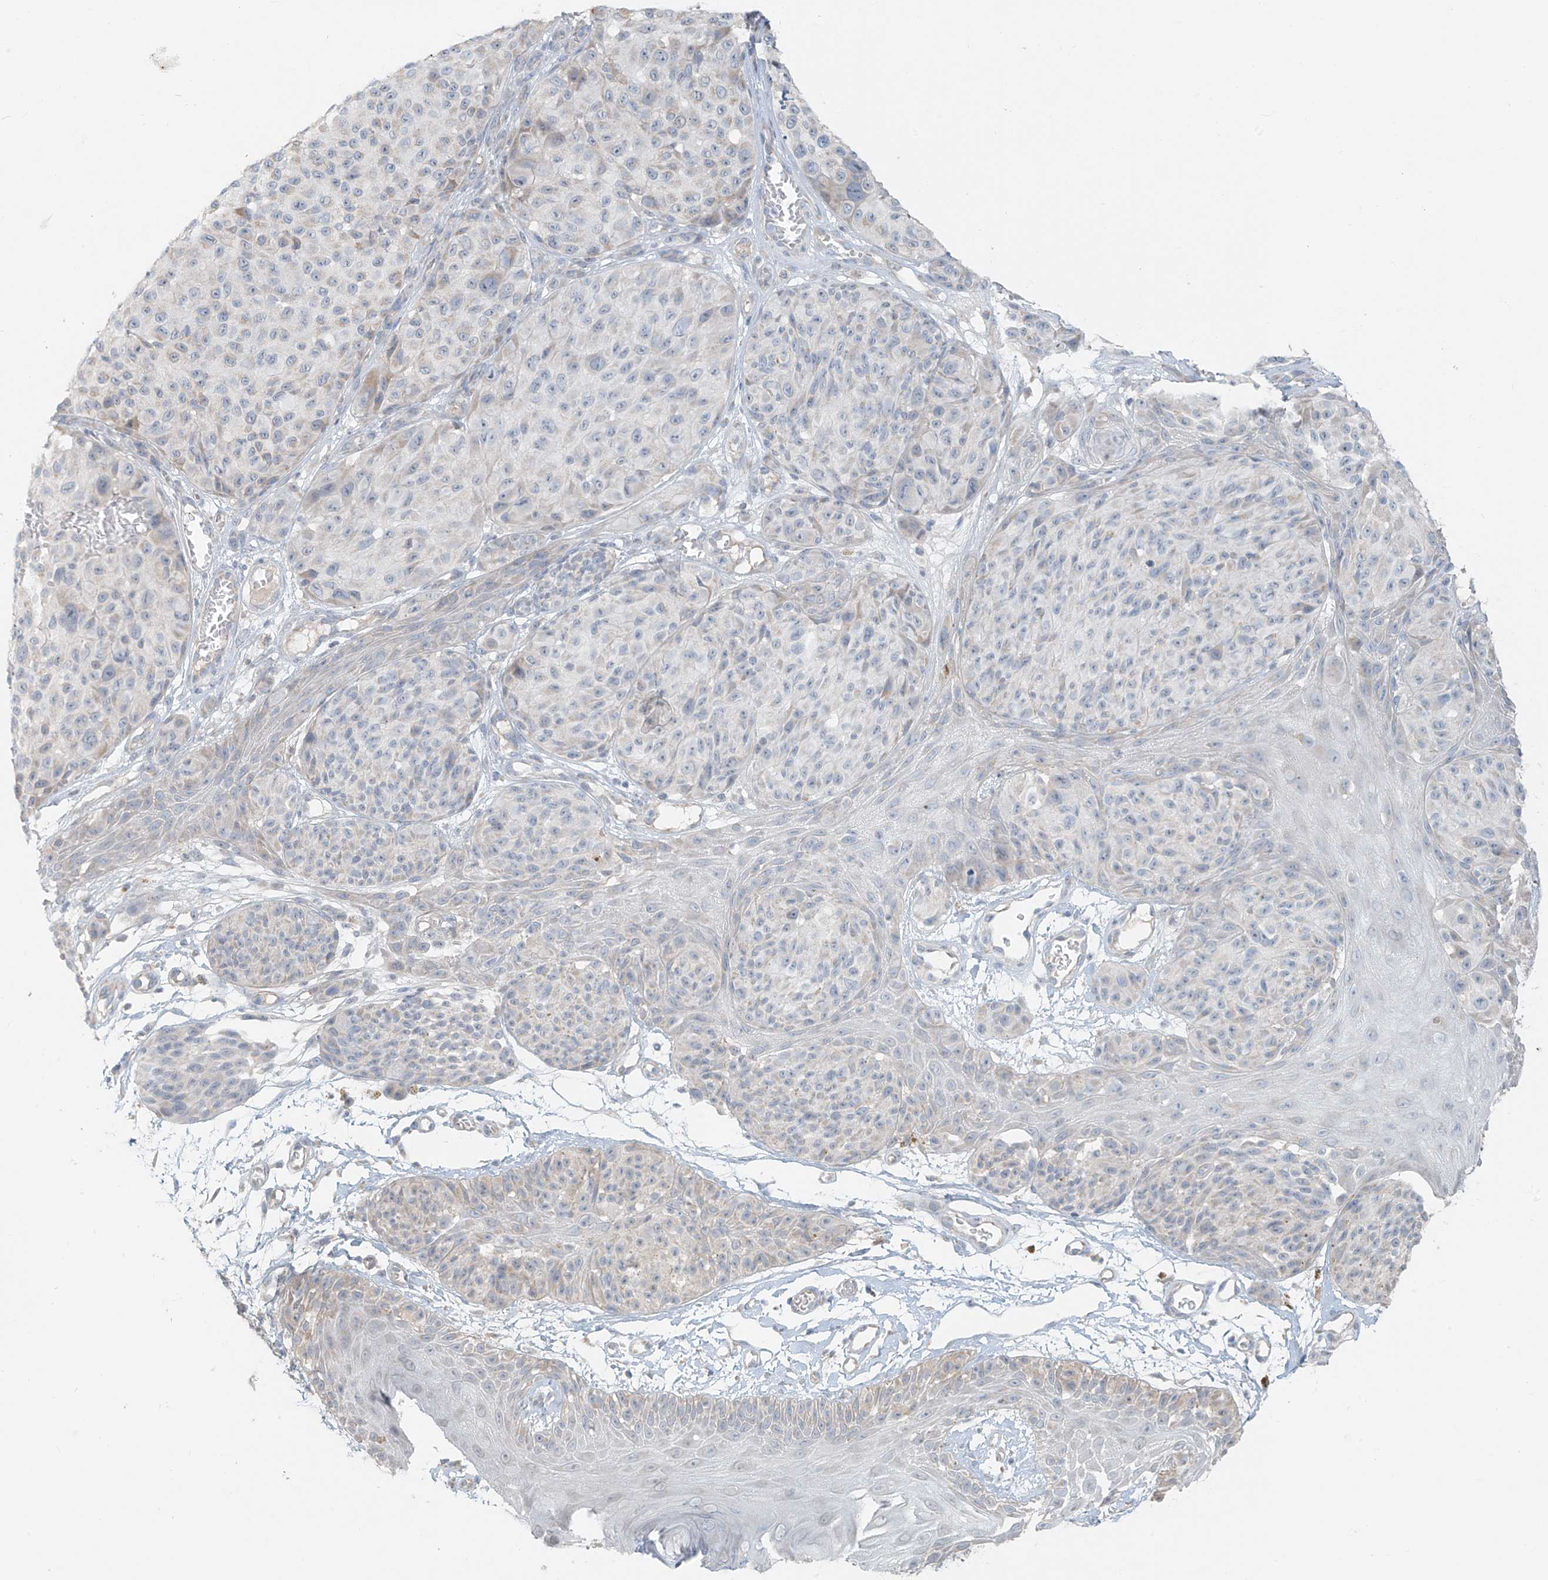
{"staining": {"intensity": "negative", "quantity": "none", "location": "none"}, "tissue": "melanoma", "cell_type": "Tumor cells", "image_type": "cancer", "snomed": [{"axis": "morphology", "description": "Malignant melanoma, NOS"}, {"axis": "topography", "description": "Skin"}], "caption": "This is an immunohistochemistry (IHC) image of melanoma. There is no staining in tumor cells.", "gene": "UST", "patient": {"sex": "male", "age": 83}}